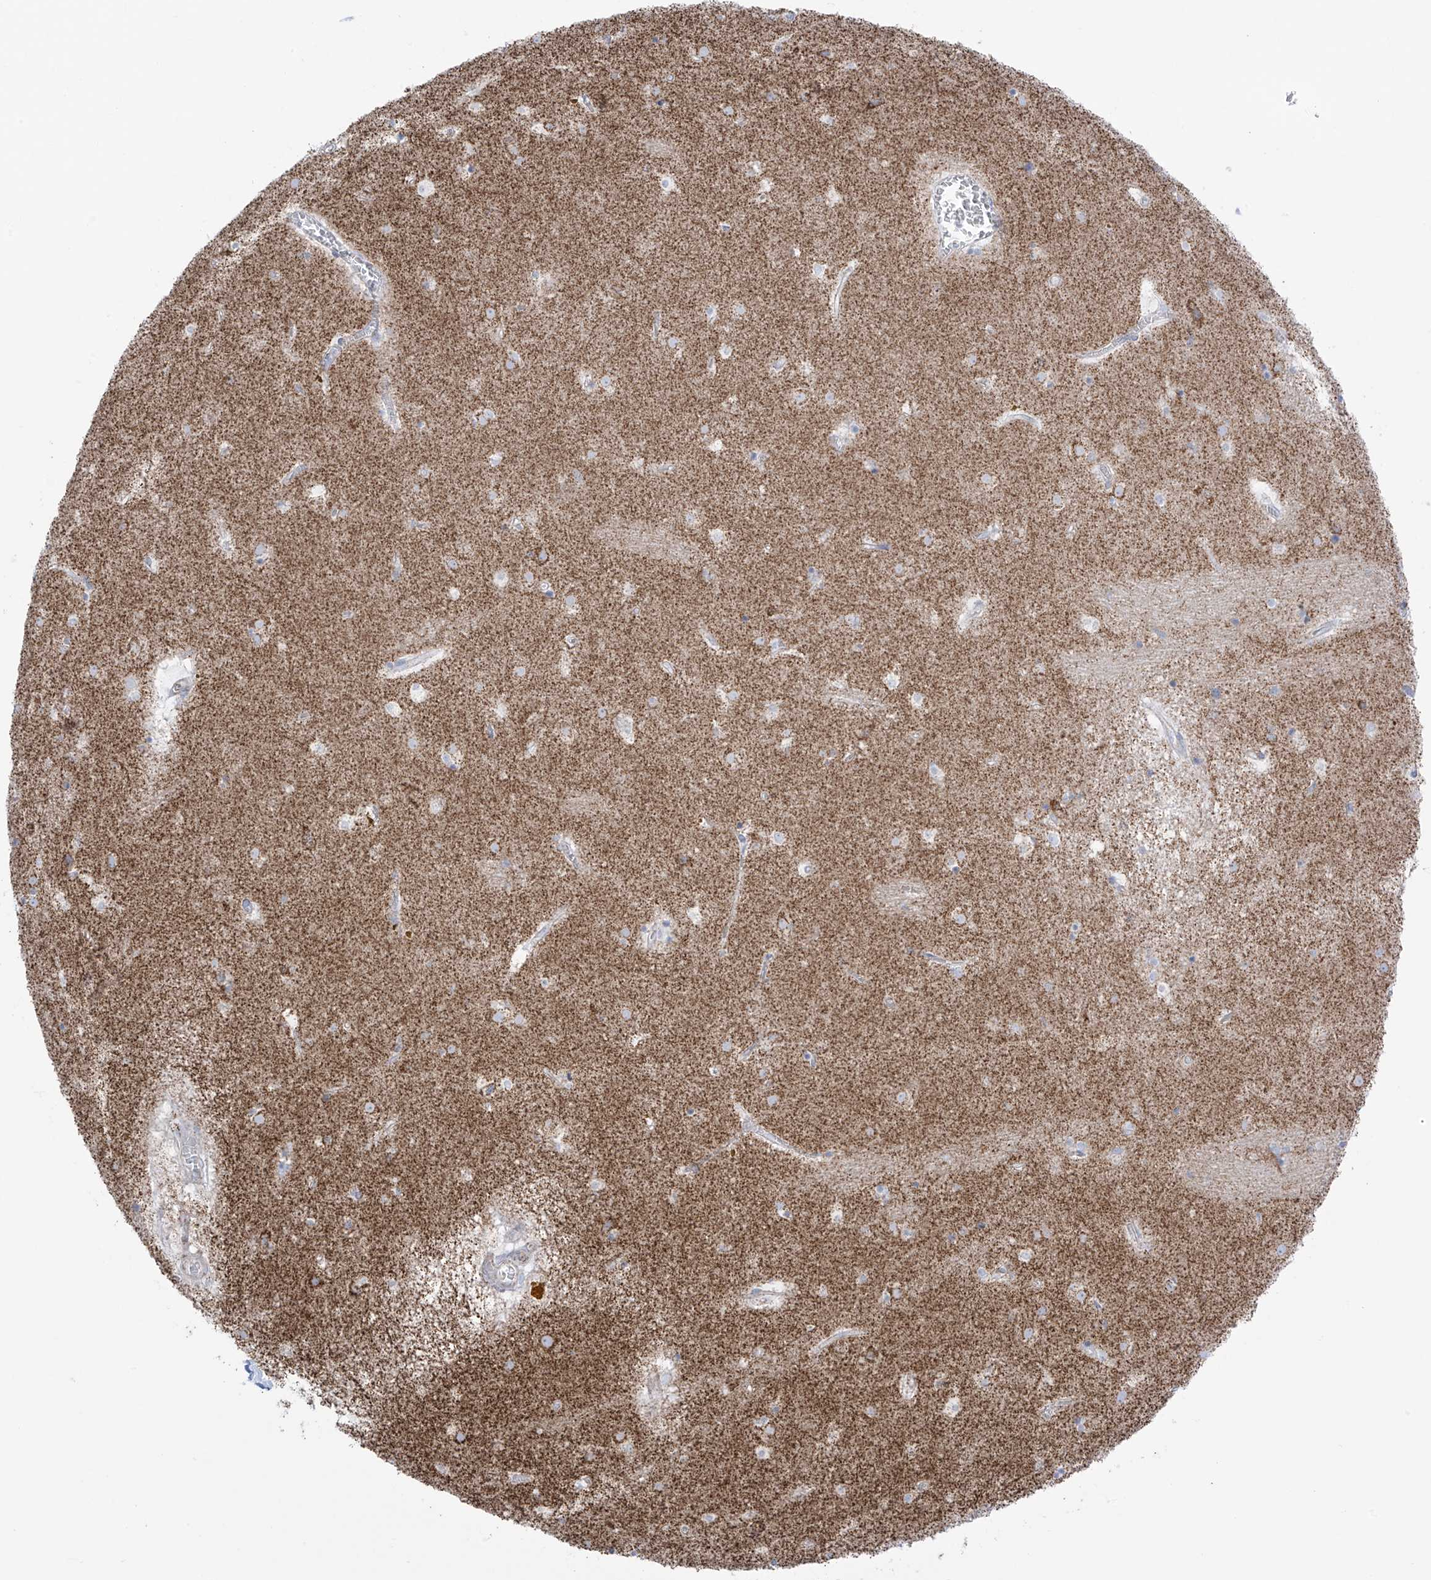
{"staining": {"intensity": "weak", "quantity": "<25%", "location": "cytoplasmic/membranous"}, "tissue": "caudate", "cell_type": "Glial cells", "image_type": "normal", "snomed": [{"axis": "morphology", "description": "Normal tissue, NOS"}, {"axis": "topography", "description": "Lateral ventricle wall"}], "caption": "This is a micrograph of immunohistochemistry staining of benign caudate, which shows no positivity in glial cells. (Immunohistochemistry (ihc), brightfield microscopy, high magnification).", "gene": "XKR3", "patient": {"sex": "male", "age": 70}}